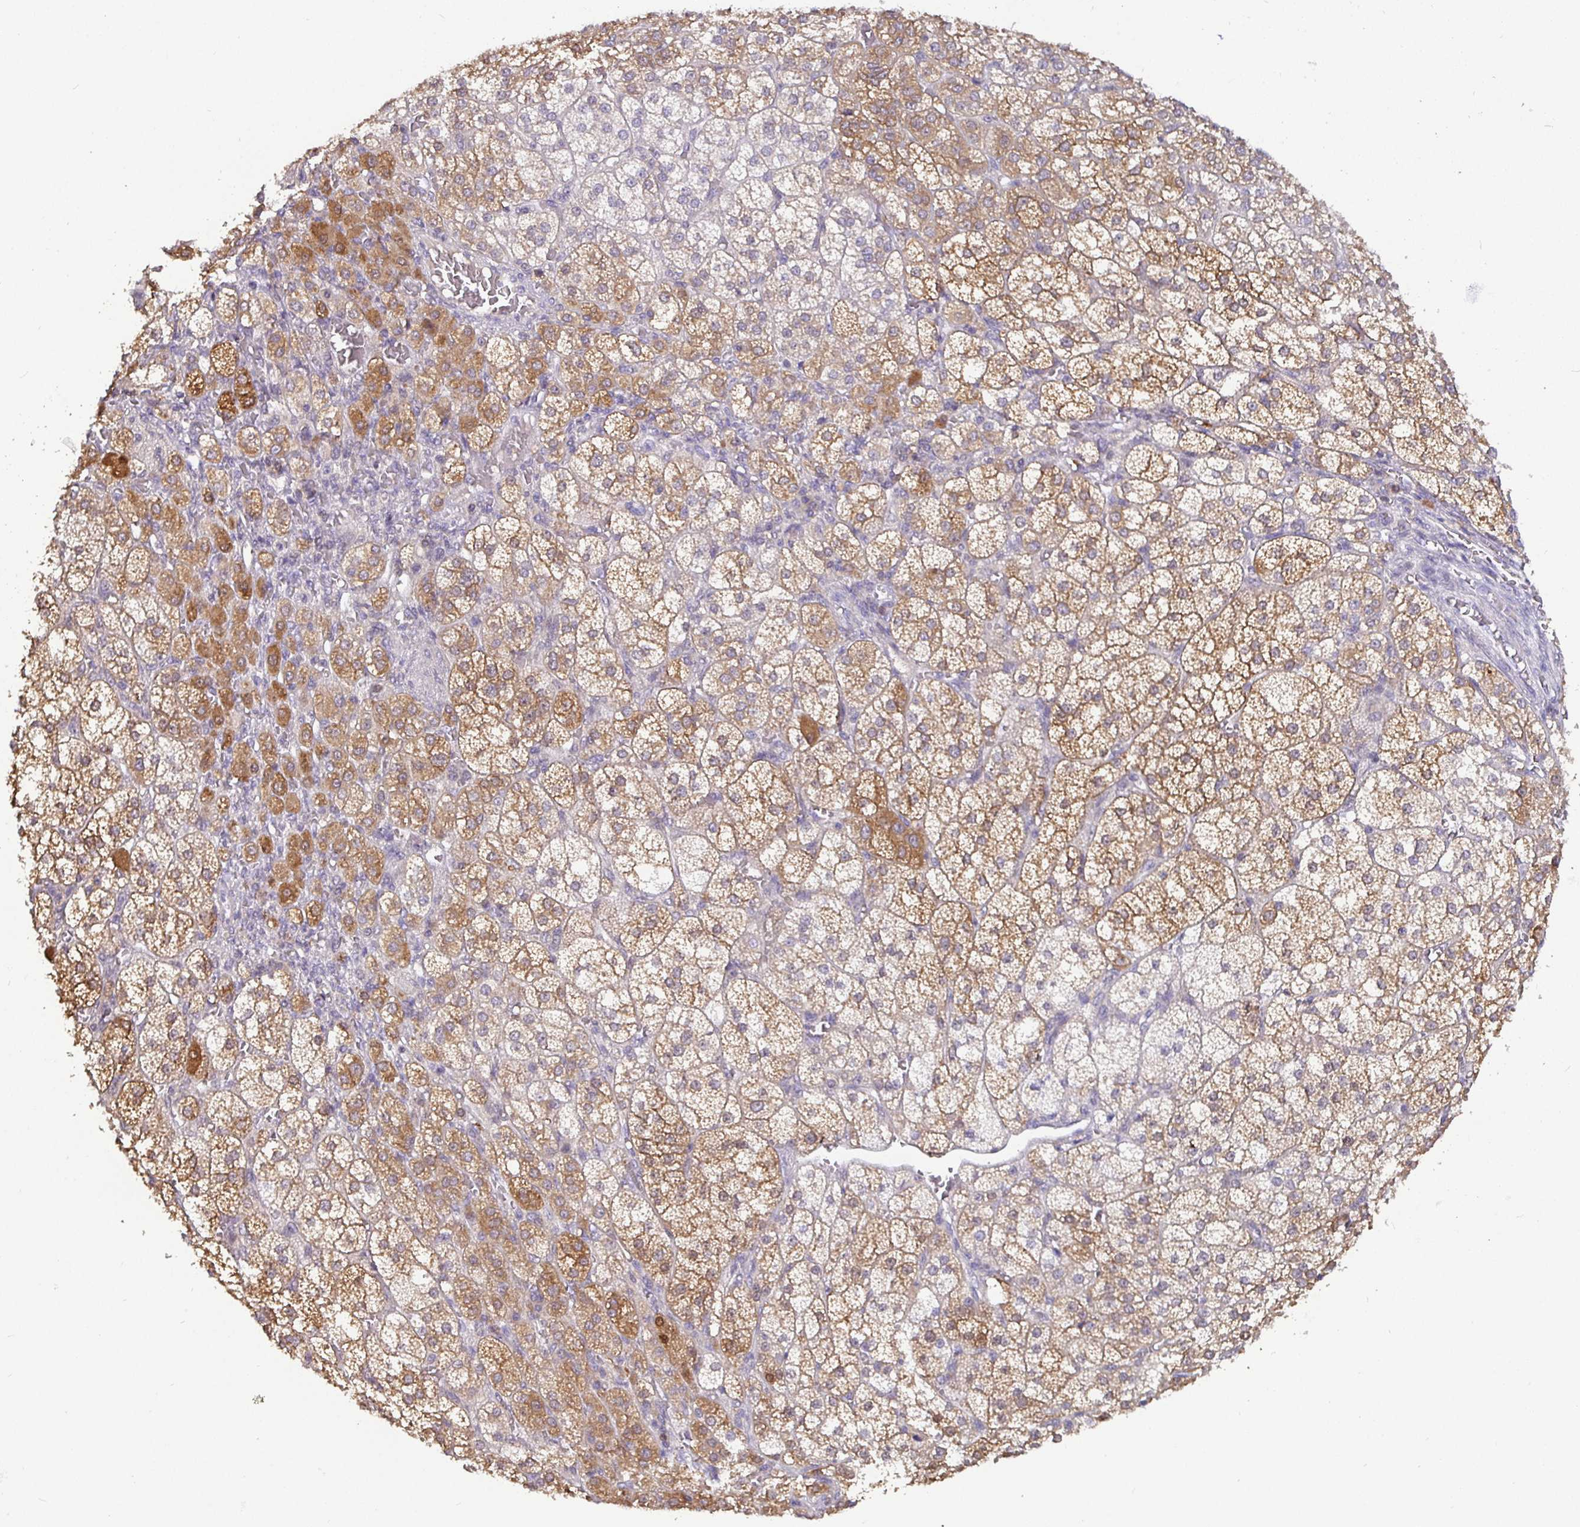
{"staining": {"intensity": "moderate", "quantity": "25%-75%", "location": "cytoplasmic/membranous"}, "tissue": "adrenal gland", "cell_type": "Glandular cells", "image_type": "normal", "snomed": [{"axis": "morphology", "description": "Normal tissue, NOS"}, {"axis": "topography", "description": "Adrenal gland"}], "caption": "This is a micrograph of IHC staining of normal adrenal gland, which shows moderate staining in the cytoplasmic/membranous of glandular cells.", "gene": "SHISA4", "patient": {"sex": "female", "age": 60}}